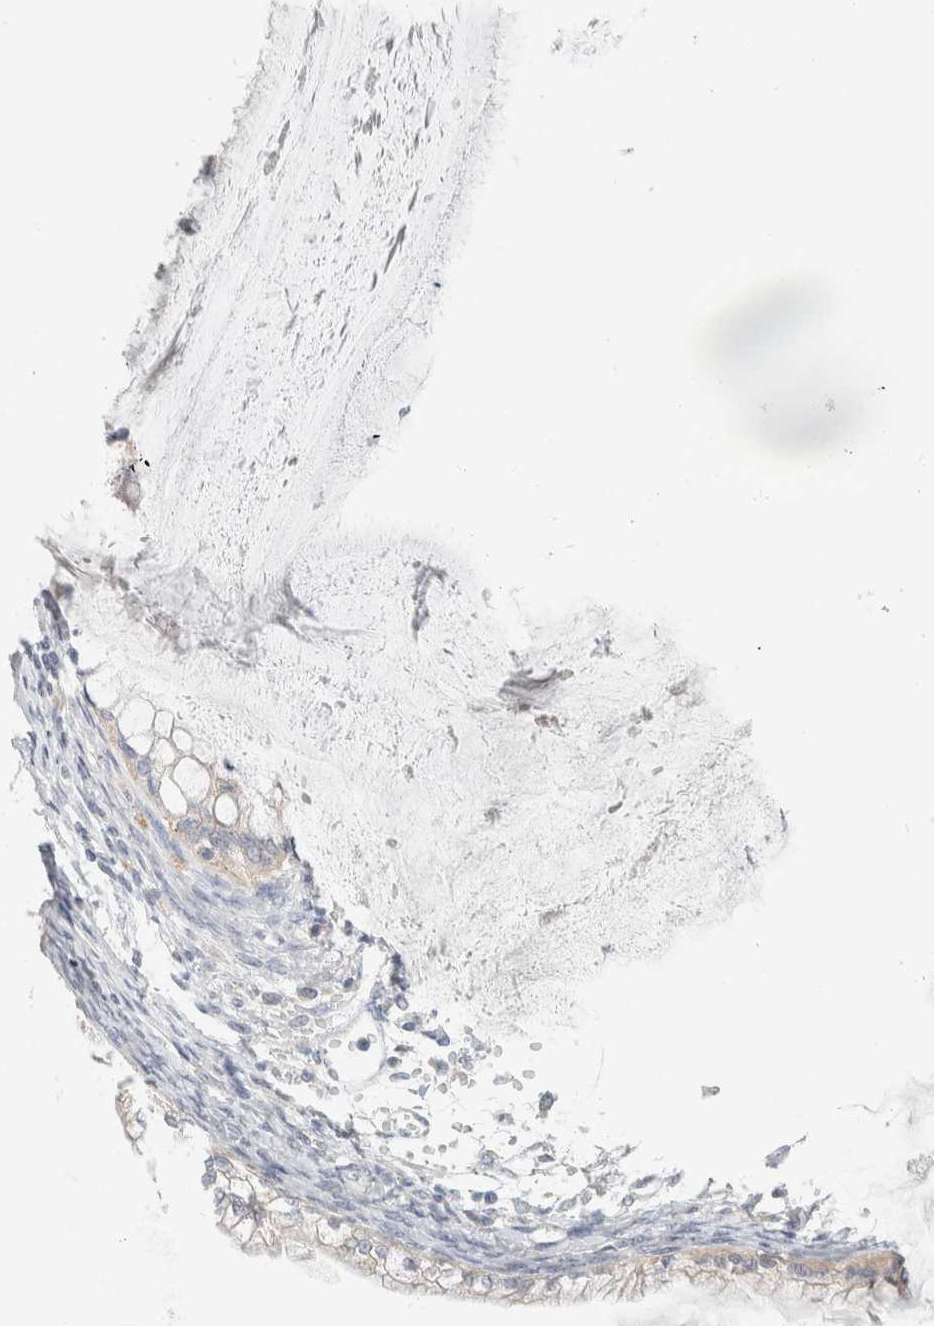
{"staining": {"intensity": "negative", "quantity": "none", "location": "none"}, "tissue": "ovarian cancer", "cell_type": "Tumor cells", "image_type": "cancer", "snomed": [{"axis": "morphology", "description": "Cystadenocarcinoma, mucinous, NOS"}, {"axis": "topography", "description": "Ovary"}], "caption": "Micrograph shows no significant protein expression in tumor cells of ovarian mucinous cystadenocarcinoma.", "gene": "CMTM4", "patient": {"sex": "female", "age": 57}}